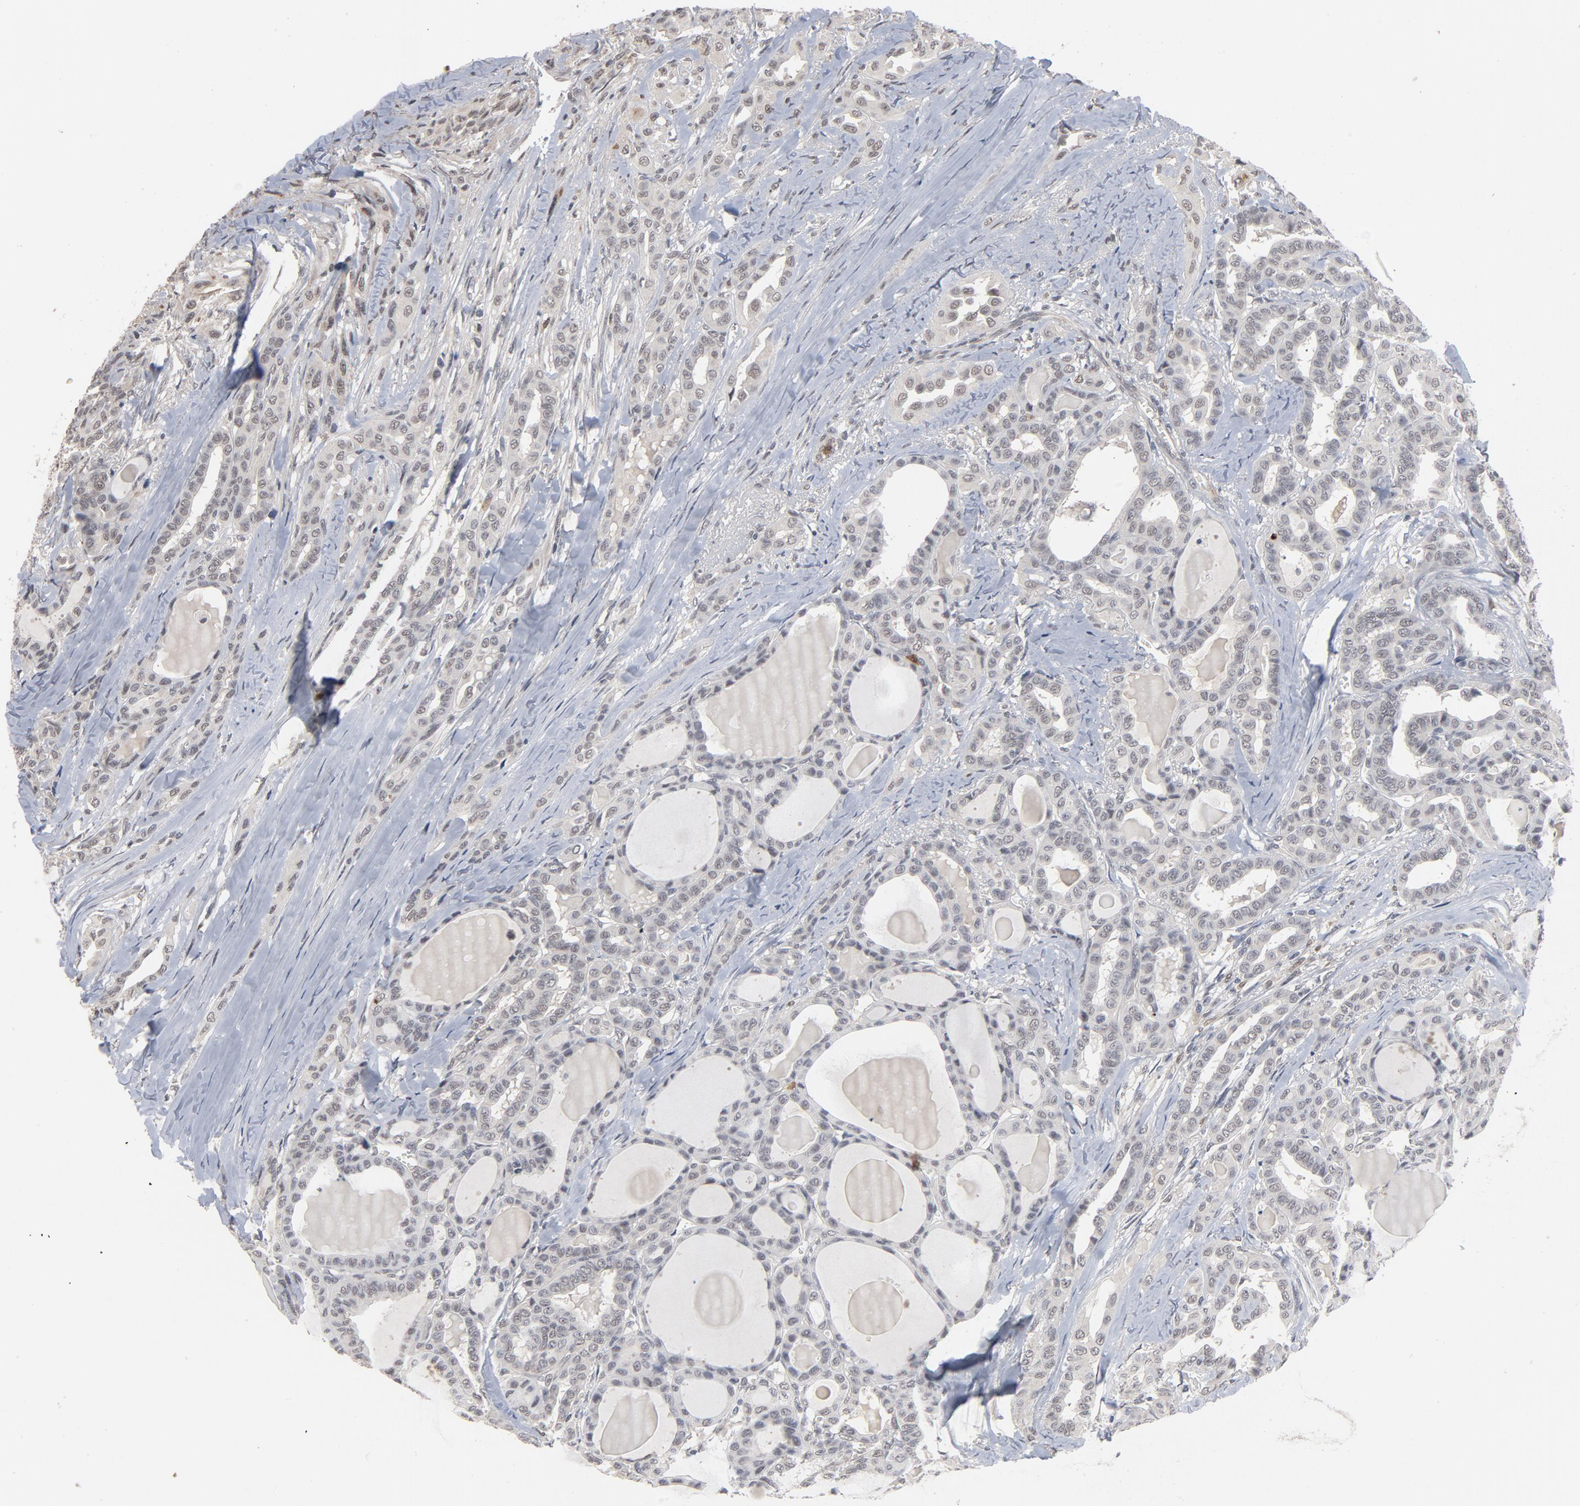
{"staining": {"intensity": "negative", "quantity": "none", "location": "none"}, "tissue": "thyroid cancer", "cell_type": "Tumor cells", "image_type": "cancer", "snomed": [{"axis": "morphology", "description": "Carcinoma, NOS"}, {"axis": "topography", "description": "Thyroid gland"}], "caption": "An immunohistochemistry (IHC) micrograph of thyroid carcinoma is shown. There is no staining in tumor cells of thyroid carcinoma.", "gene": "RTL5", "patient": {"sex": "female", "age": 91}}